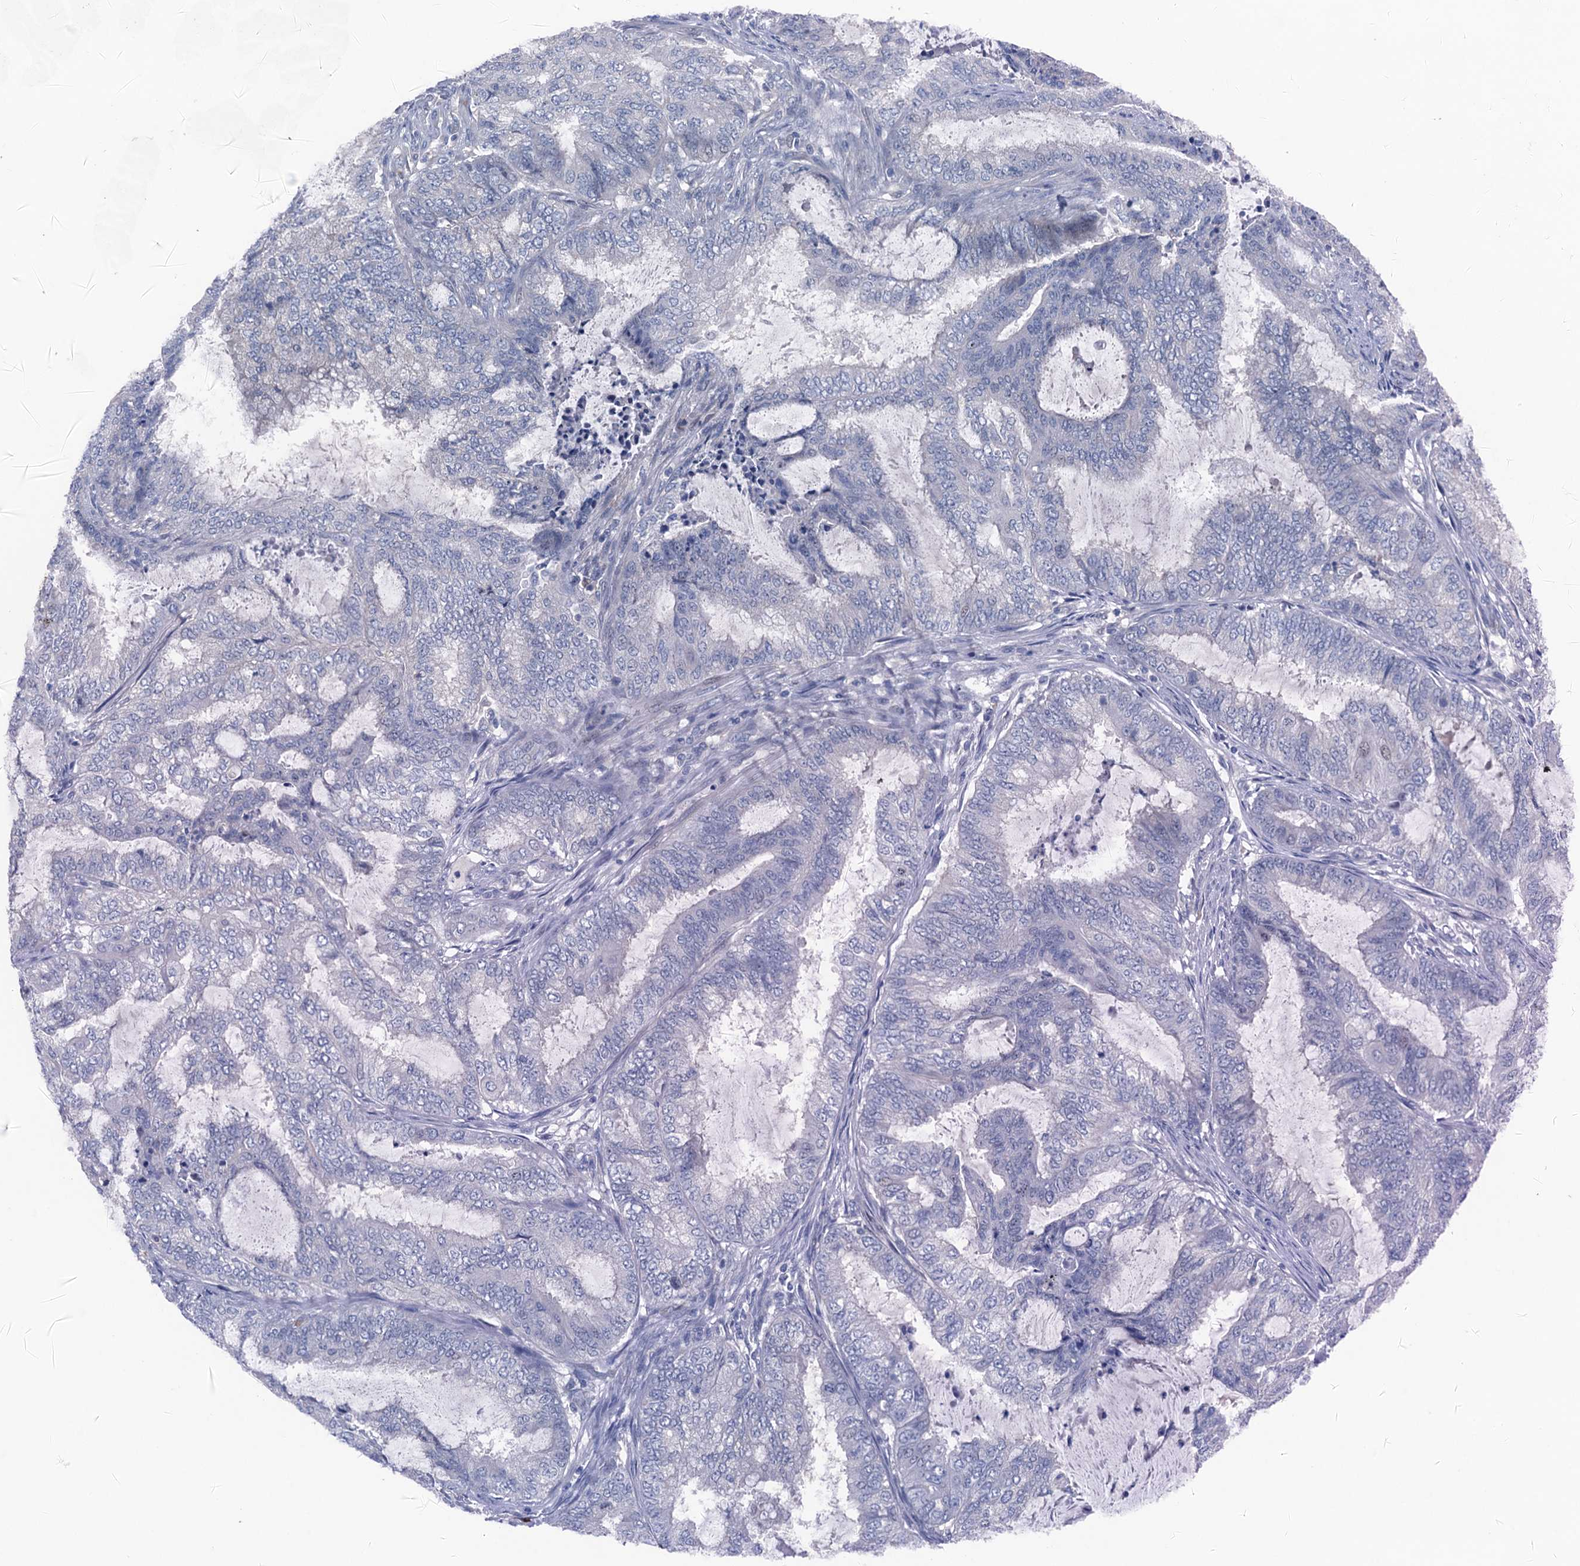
{"staining": {"intensity": "negative", "quantity": "none", "location": "none"}, "tissue": "endometrial cancer", "cell_type": "Tumor cells", "image_type": "cancer", "snomed": [{"axis": "morphology", "description": "Adenocarcinoma, NOS"}, {"axis": "topography", "description": "Endometrium"}], "caption": "This is an IHC micrograph of endometrial cancer. There is no expression in tumor cells.", "gene": "CBLIF", "patient": {"sex": "female", "age": 51}}